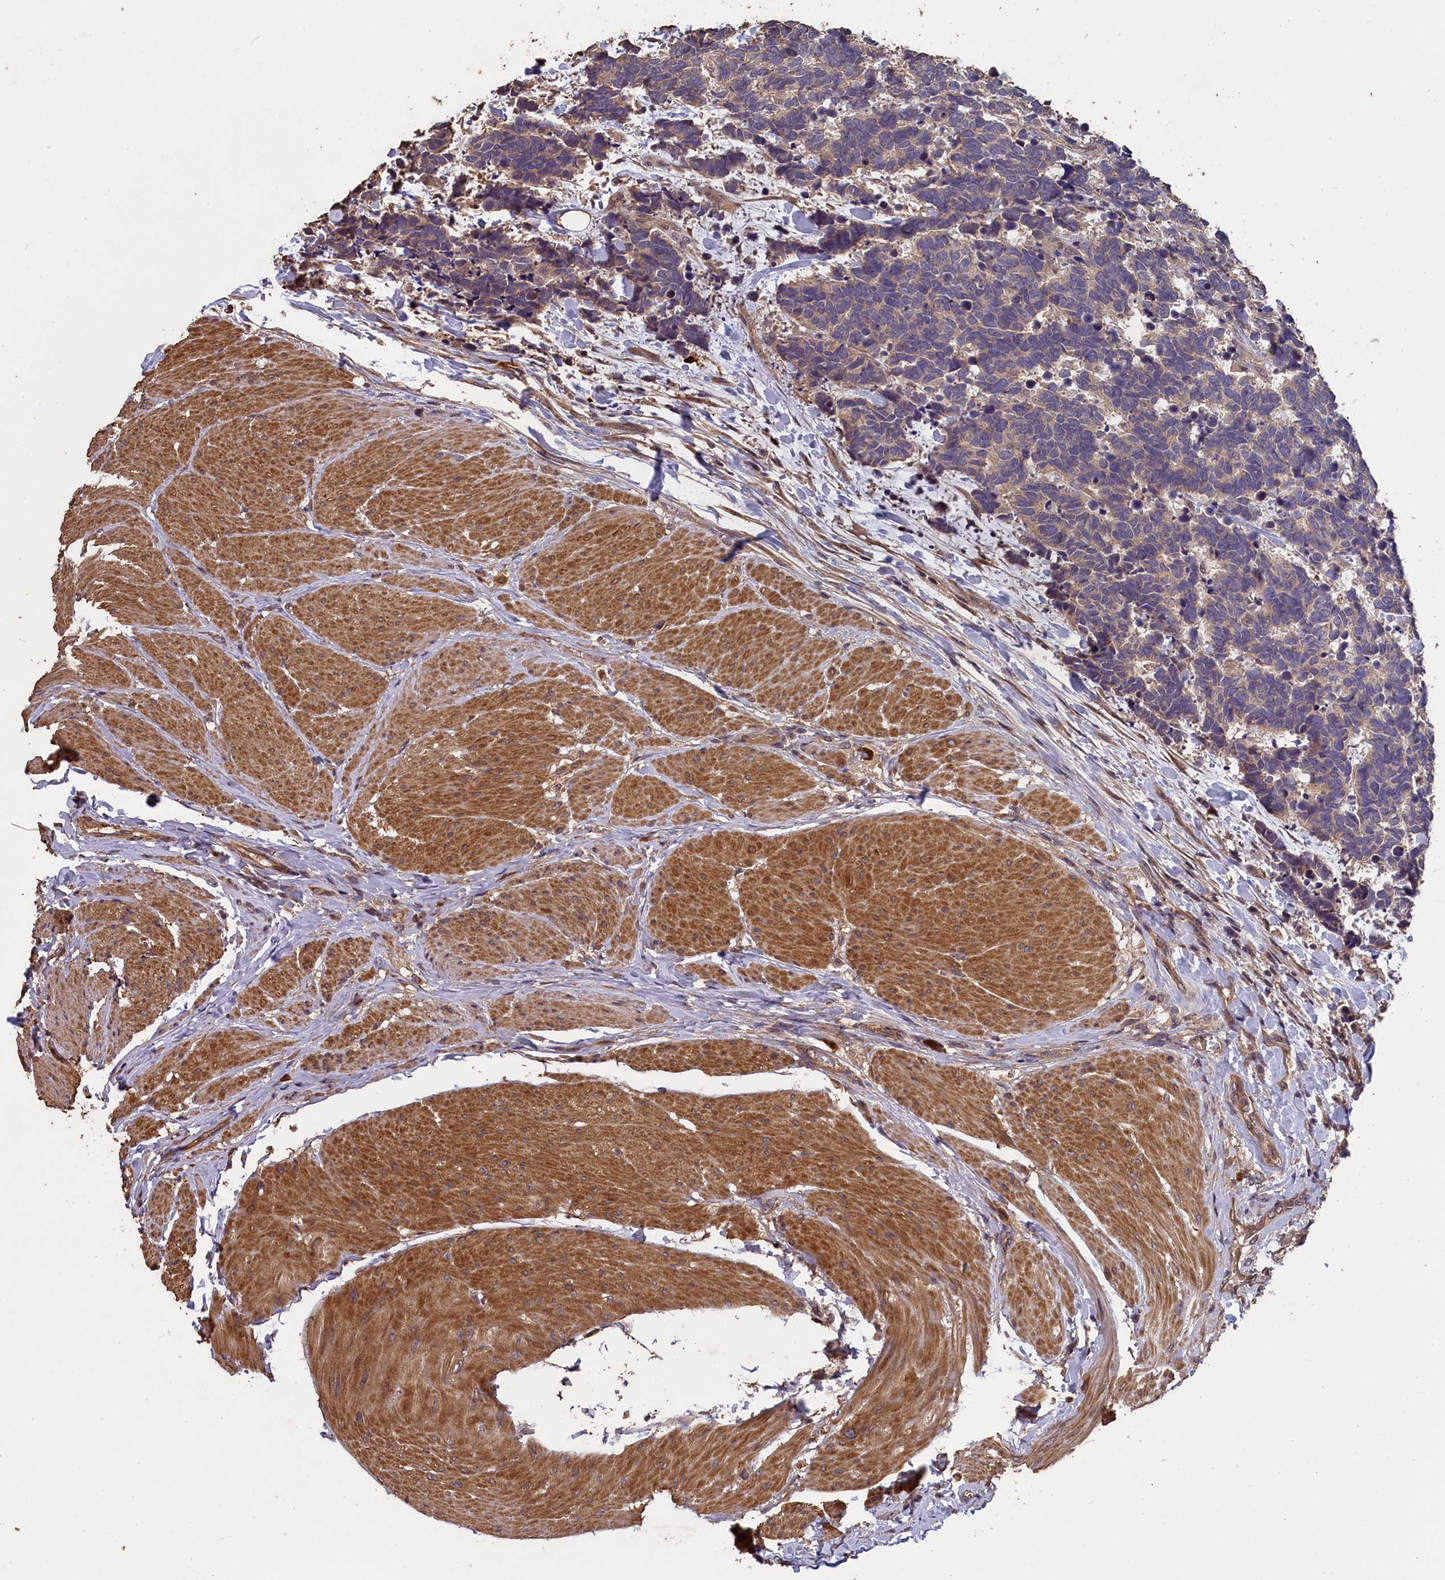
{"staining": {"intensity": "weak", "quantity": "<25%", "location": "cytoplasmic/membranous"}, "tissue": "carcinoid", "cell_type": "Tumor cells", "image_type": "cancer", "snomed": [{"axis": "morphology", "description": "Carcinoma, NOS"}, {"axis": "morphology", "description": "Carcinoid, malignant, NOS"}, {"axis": "topography", "description": "Urinary bladder"}], "caption": "A high-resolution histopathology image shows IHC staining of carcinoid (malignant), which displays no significant positivity in tumor cells.", "gene": "CHD9", "patient": {"sex": "male", "age": 57}}